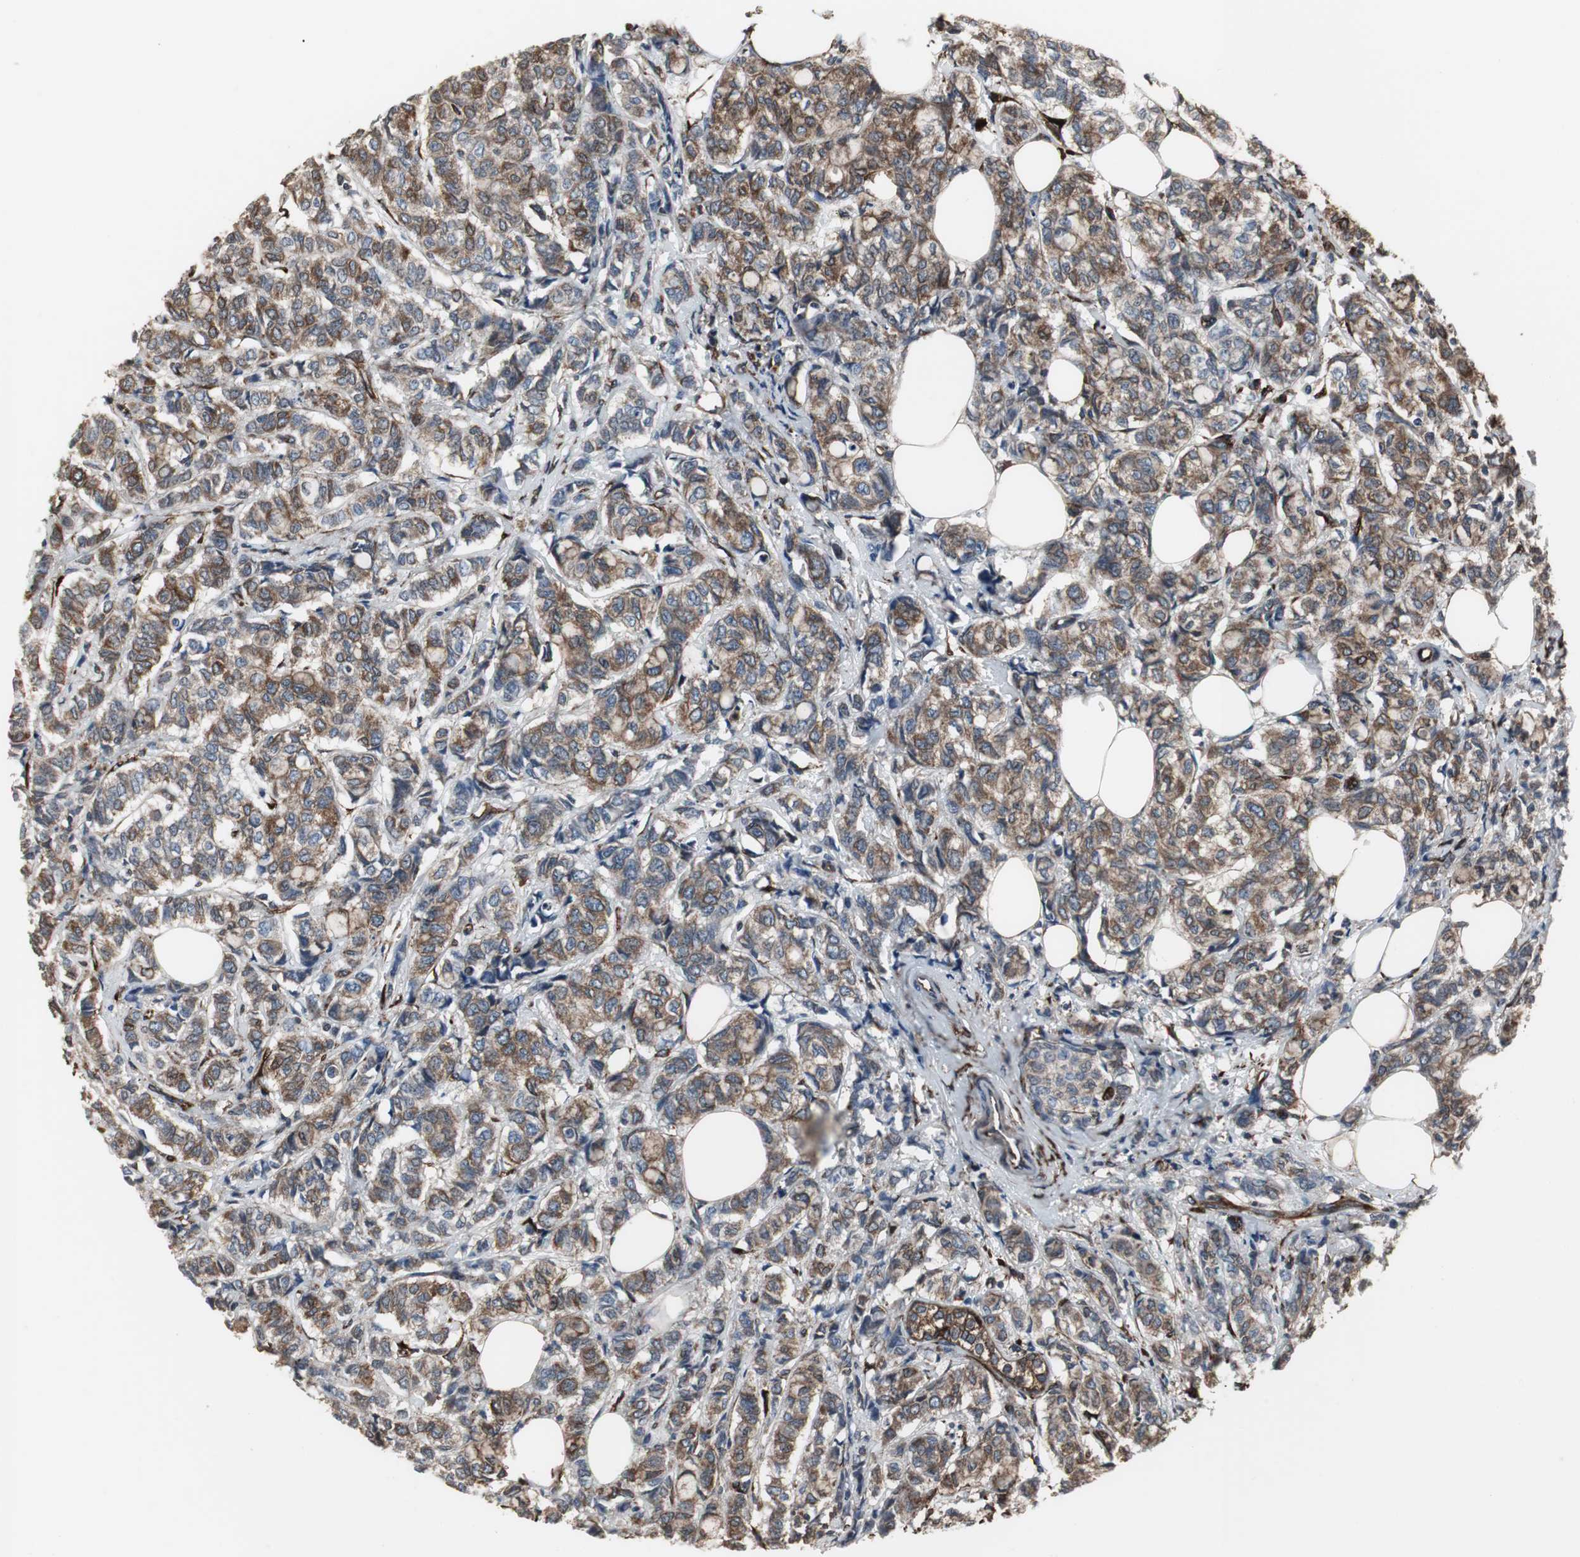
{"staining": {"intensity": "moderate", "quantity": ">75%", "location": "cytoplasmic/membranous"}, "tissue": "breast cancer", "cell_type": "Tumor cells", "image_type": "cancer", "snomed": [{"axis": "morphology", "description": "Lobular carcinoma"}, {"axis": "topography", "description": "Breast"}], "caption": "This histopathology image reveals IHC staining of human breast cancer, with medium moderate cytoplasmic/membranous expression in approximately >75% of tumor cells.", "gene": "CALU", "patient": {"sex": "female", "age": 60}}